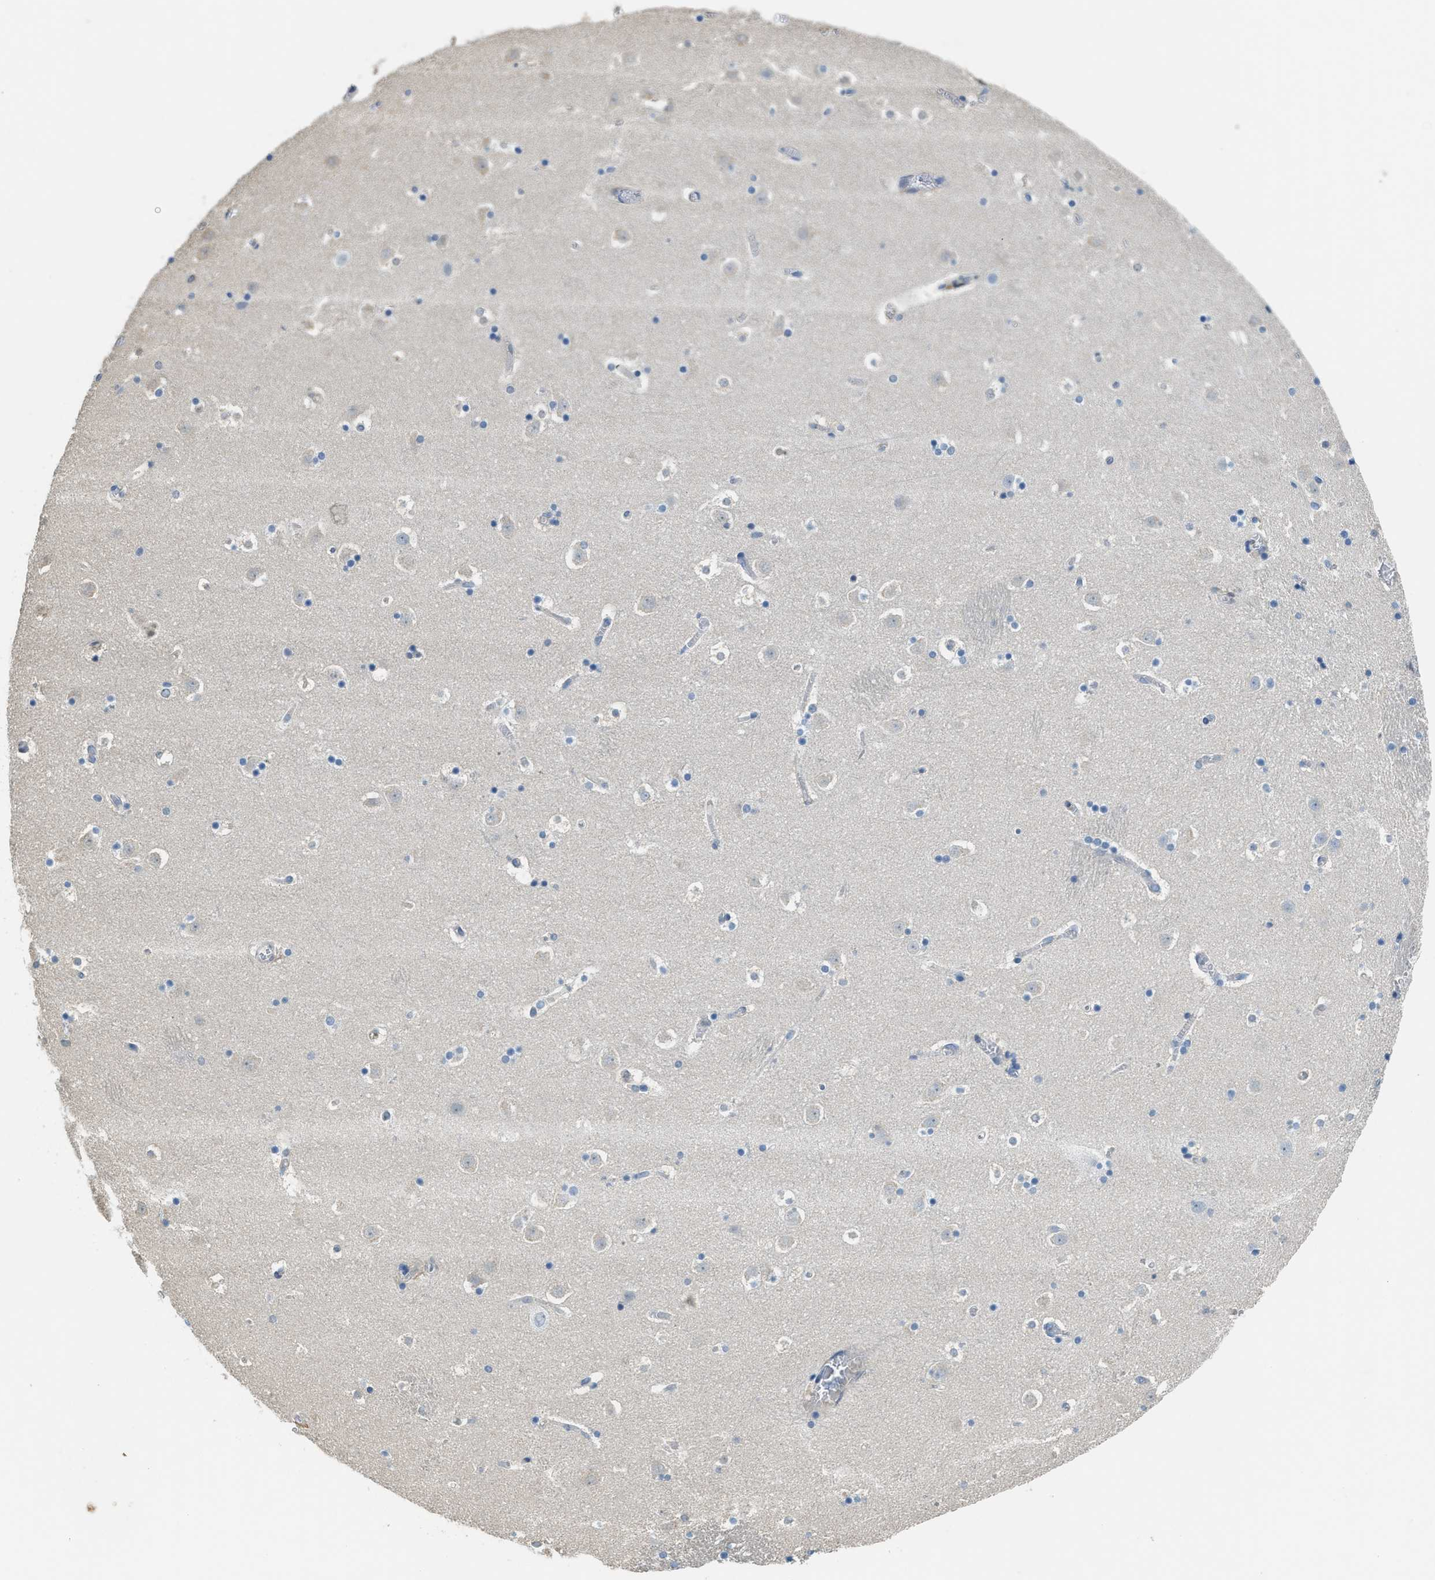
{"staining": {"intensity": "negative", "quantity": "none", "location": "none"}, "tissue": "caudate", "cell_type": "Glial cells", "image_type": "normal", "snomed": [{"axis": "morphology", "description": "Normal tissue, NOS"}, {"axis": "topography", "description": "Lateral ventricle wall"}], "caption": "This is an IHC histopathology image of unremarkable human caudate. There is no staining in glial cells.", "gene": "TMEM154", "patient": {"sex": "male", "age": 45}}